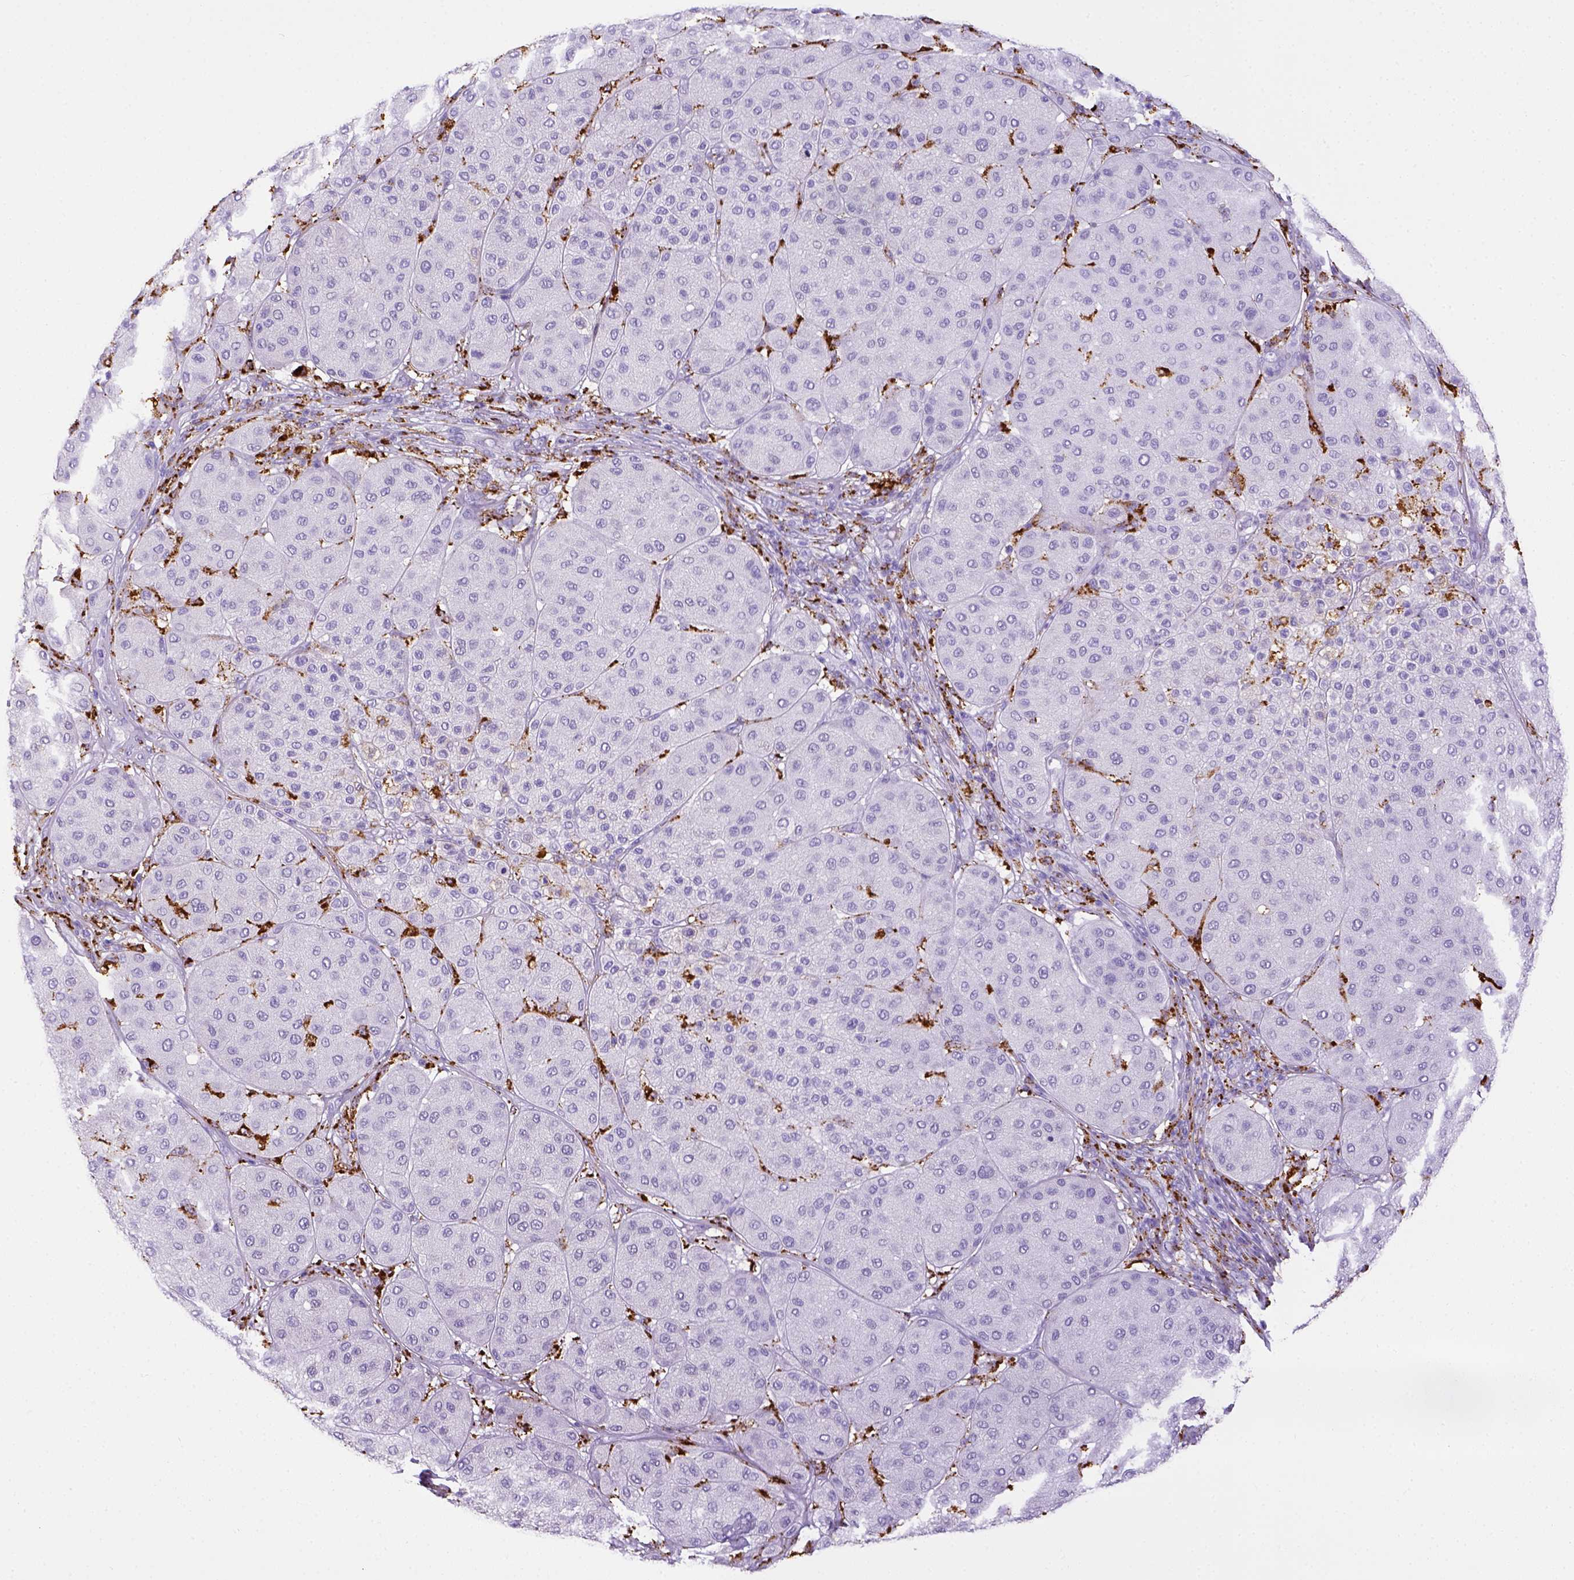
{"staining": {"intensity": "negative", "quantity": "none", "location": "none"}, "tissue": "melanoma", "cell_type": "Tumor cells", "image_type": "cancer", "snomed": [{"axis": "morphology", "description": "Malignant melanoma, Metastatic site"}, {"axis": "topography", "description": "Smooth muscle"}], "caption": "Immunohistochemical staining of human malignant melanoma (metastatic site) exhibits no significant expression in tumor cells.", "gene": "CD68", "patient": {"sex": "male", "age": 41}}